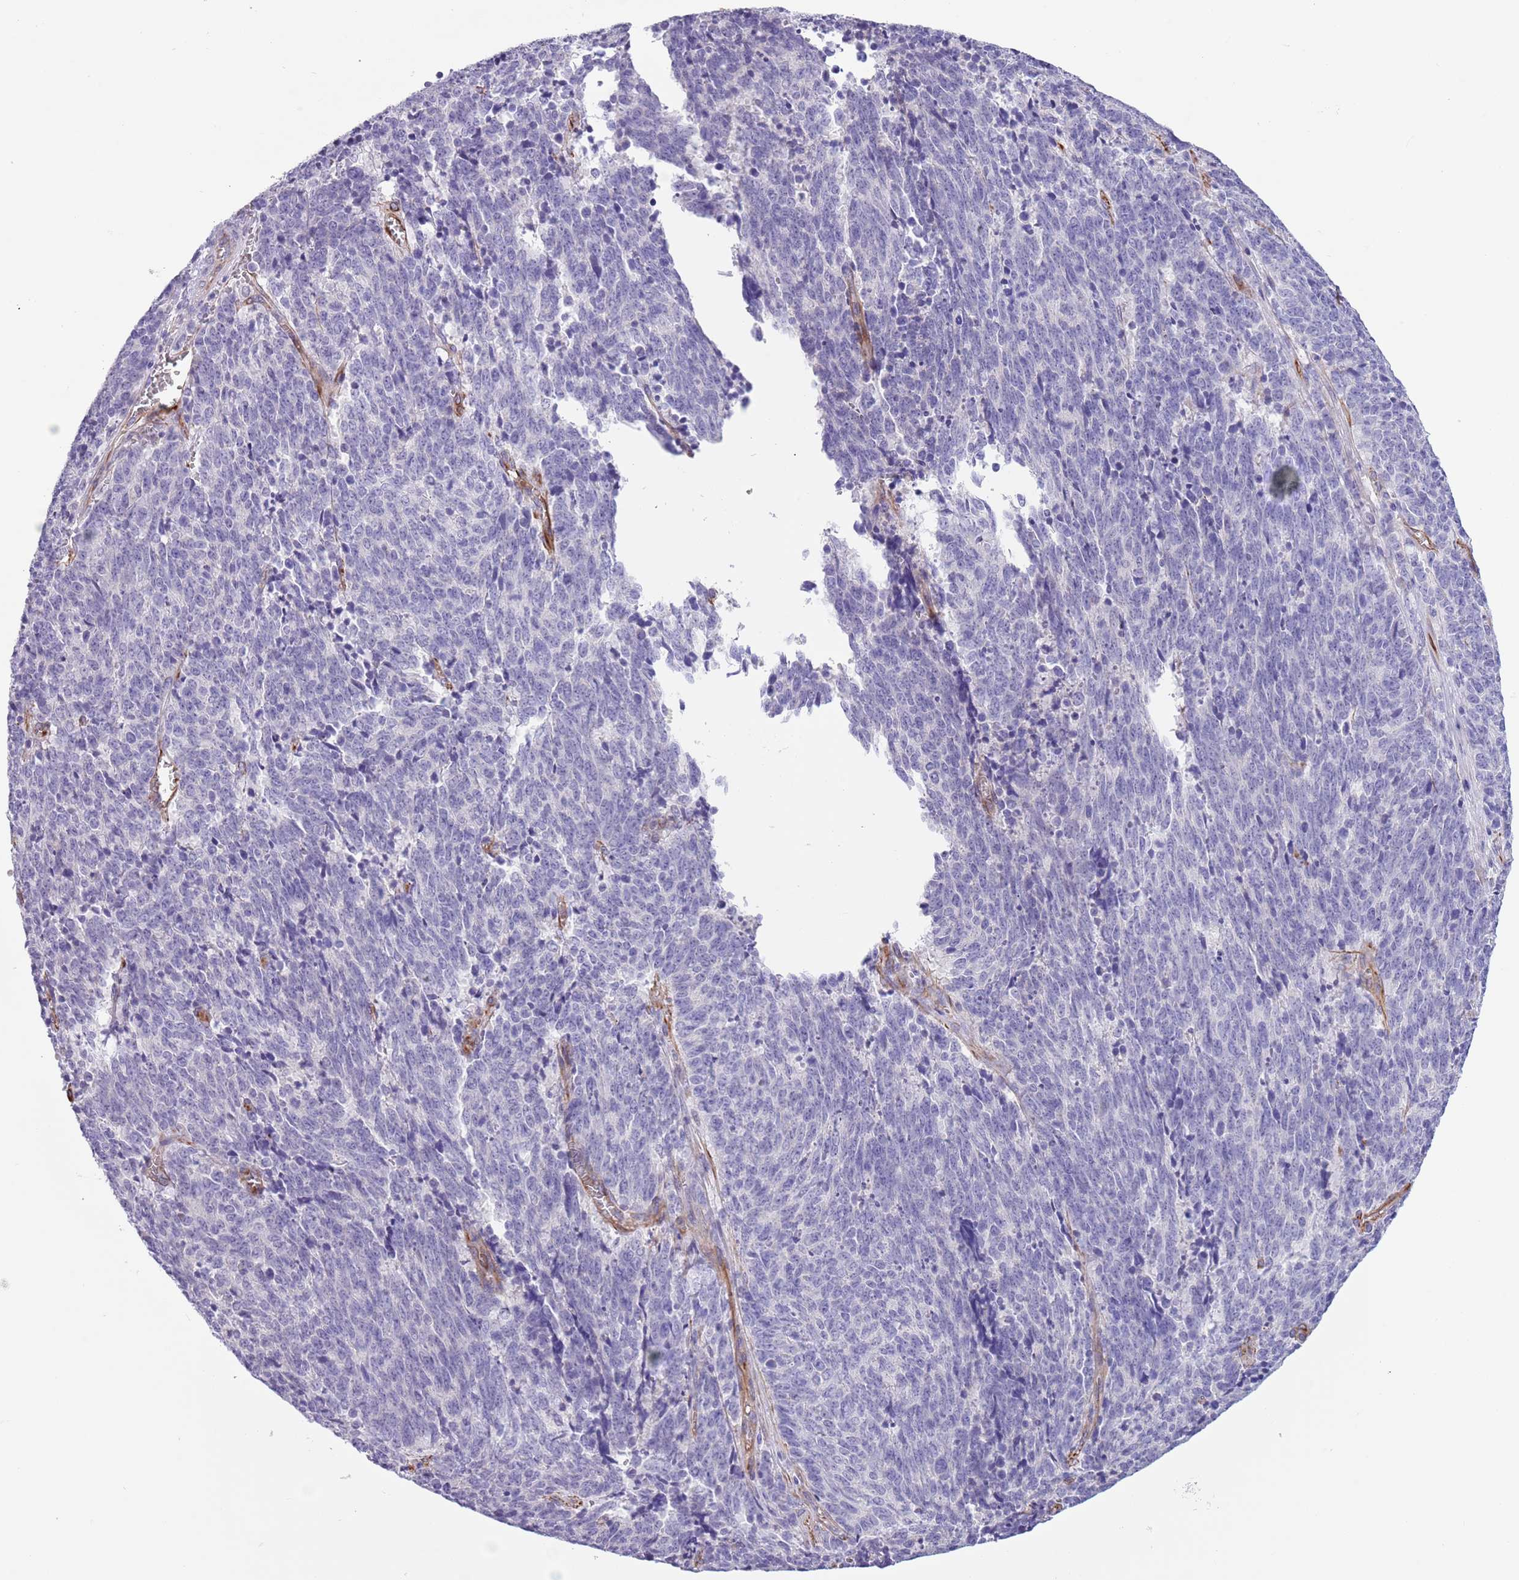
{"staining": {"intensity": "negative", "quantity": "none", "location": "none"}, "tissue": "cervical cancer", "cell_type": "Tumor cells", "image_type": "cancer", "snomed": [{"axis": "morphology", "description": "Squamous cell carcinoma, NOS"}, {"axis": "topography", "description": "Cervix"}], "caption": "High magnification brightfield microscopy of cervical squamous cell carcinoma stained with DAB (3,3'-diaminobenzidine) (brown) and counterstained with hematoxylin (blue): tumor cells show no significant positivity.", "gene": "TSGA13", "patient": {"sex": "female", "age": 29}}